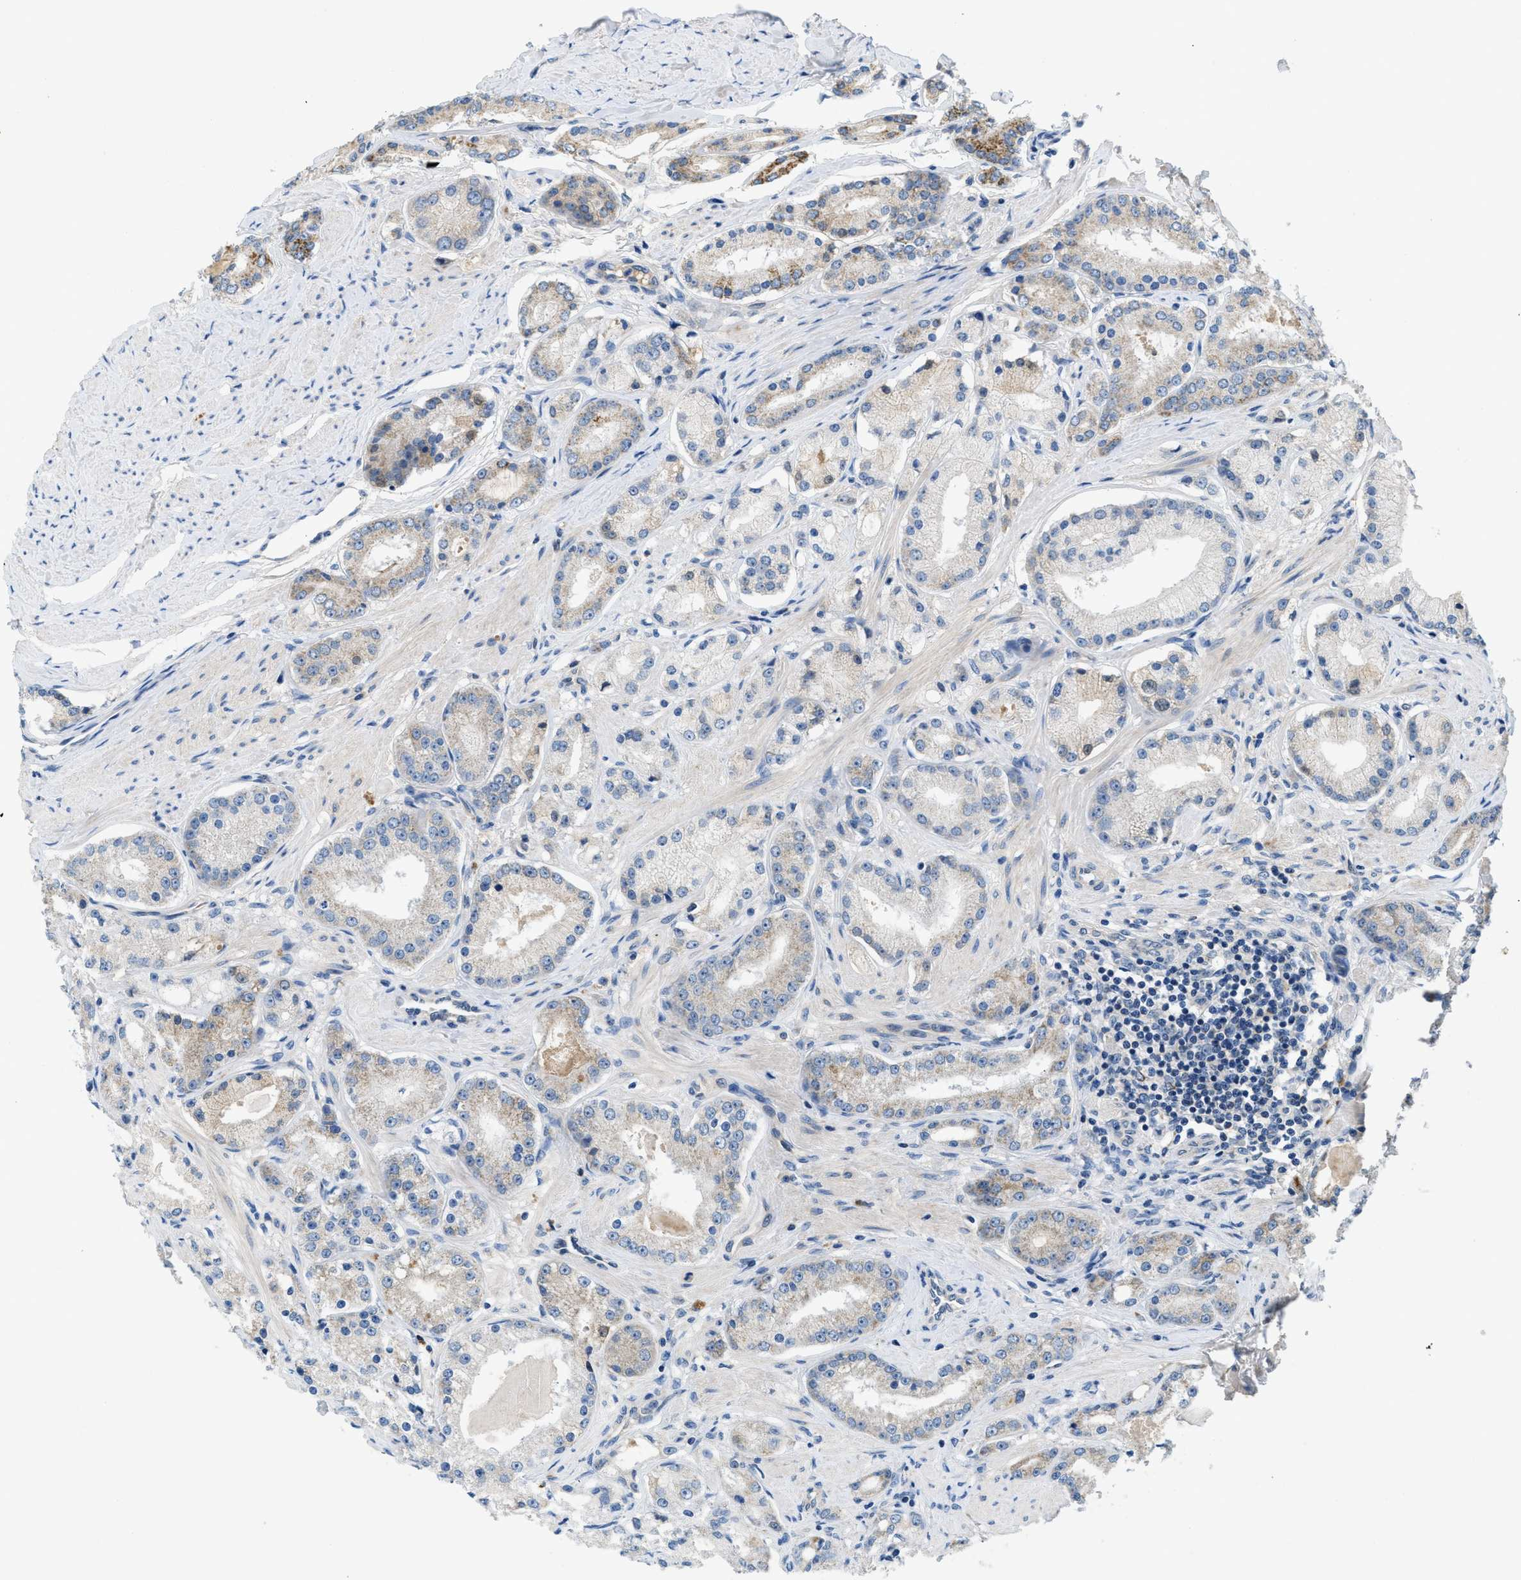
{"staining": {"intensity": "weak", "quantity": "<25%", "location": "cytoplasmic/membranous"}, "tissue": "prostate cancer", "cell_type": "Tumor cells", "image_type": "cancer", "snomed": [{"axis": "morphology", "description": "Adenocarcinoma, Low grade"}, {"axis": "topography", "description": "Prostate"}], "caption": "This is an immunohistochemistry (IHC) micrograph of prostate cancer. There is no expression in tumor cells.", "gene": "PNKD", "patient": {"sex": "male", "age": 63}}